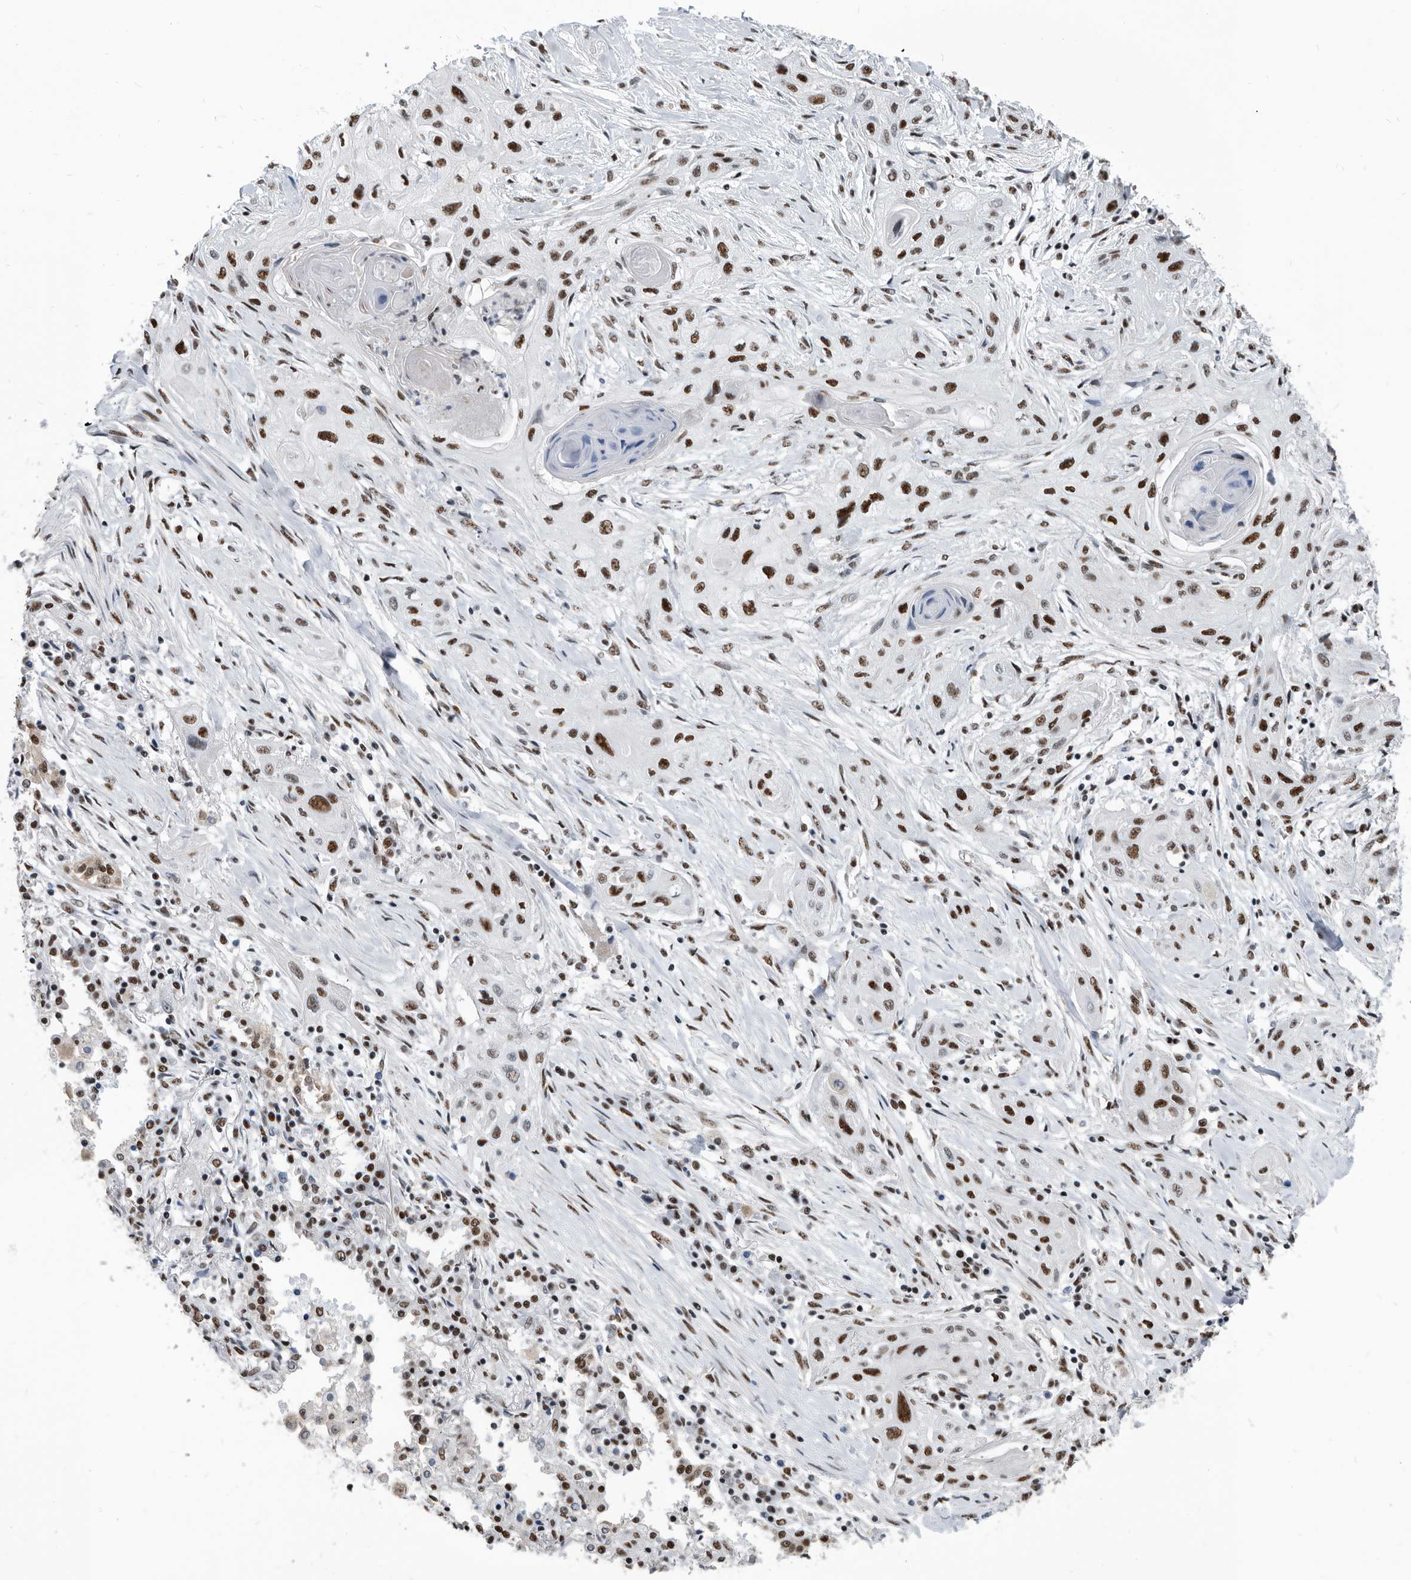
{"staining": {"intensity": "strong", "quantity": ">75%", "location": "nuclear"}, "tissue": "lung cancer", "cell_type": "Tumor cells", "image_type": "cancer", "snomed": [{"axis": "morphology", "description": "Squamous cell carcinoma, NOS"}, {"axis": "topography", "description": "Lung"}], "caption": "Protein analysis of lung cancer tissue shows strong nuclear staining in approximately >75% of tumor cells.", "gene": "SF3A1", "patient": {"sex": "female", "age": 47}}